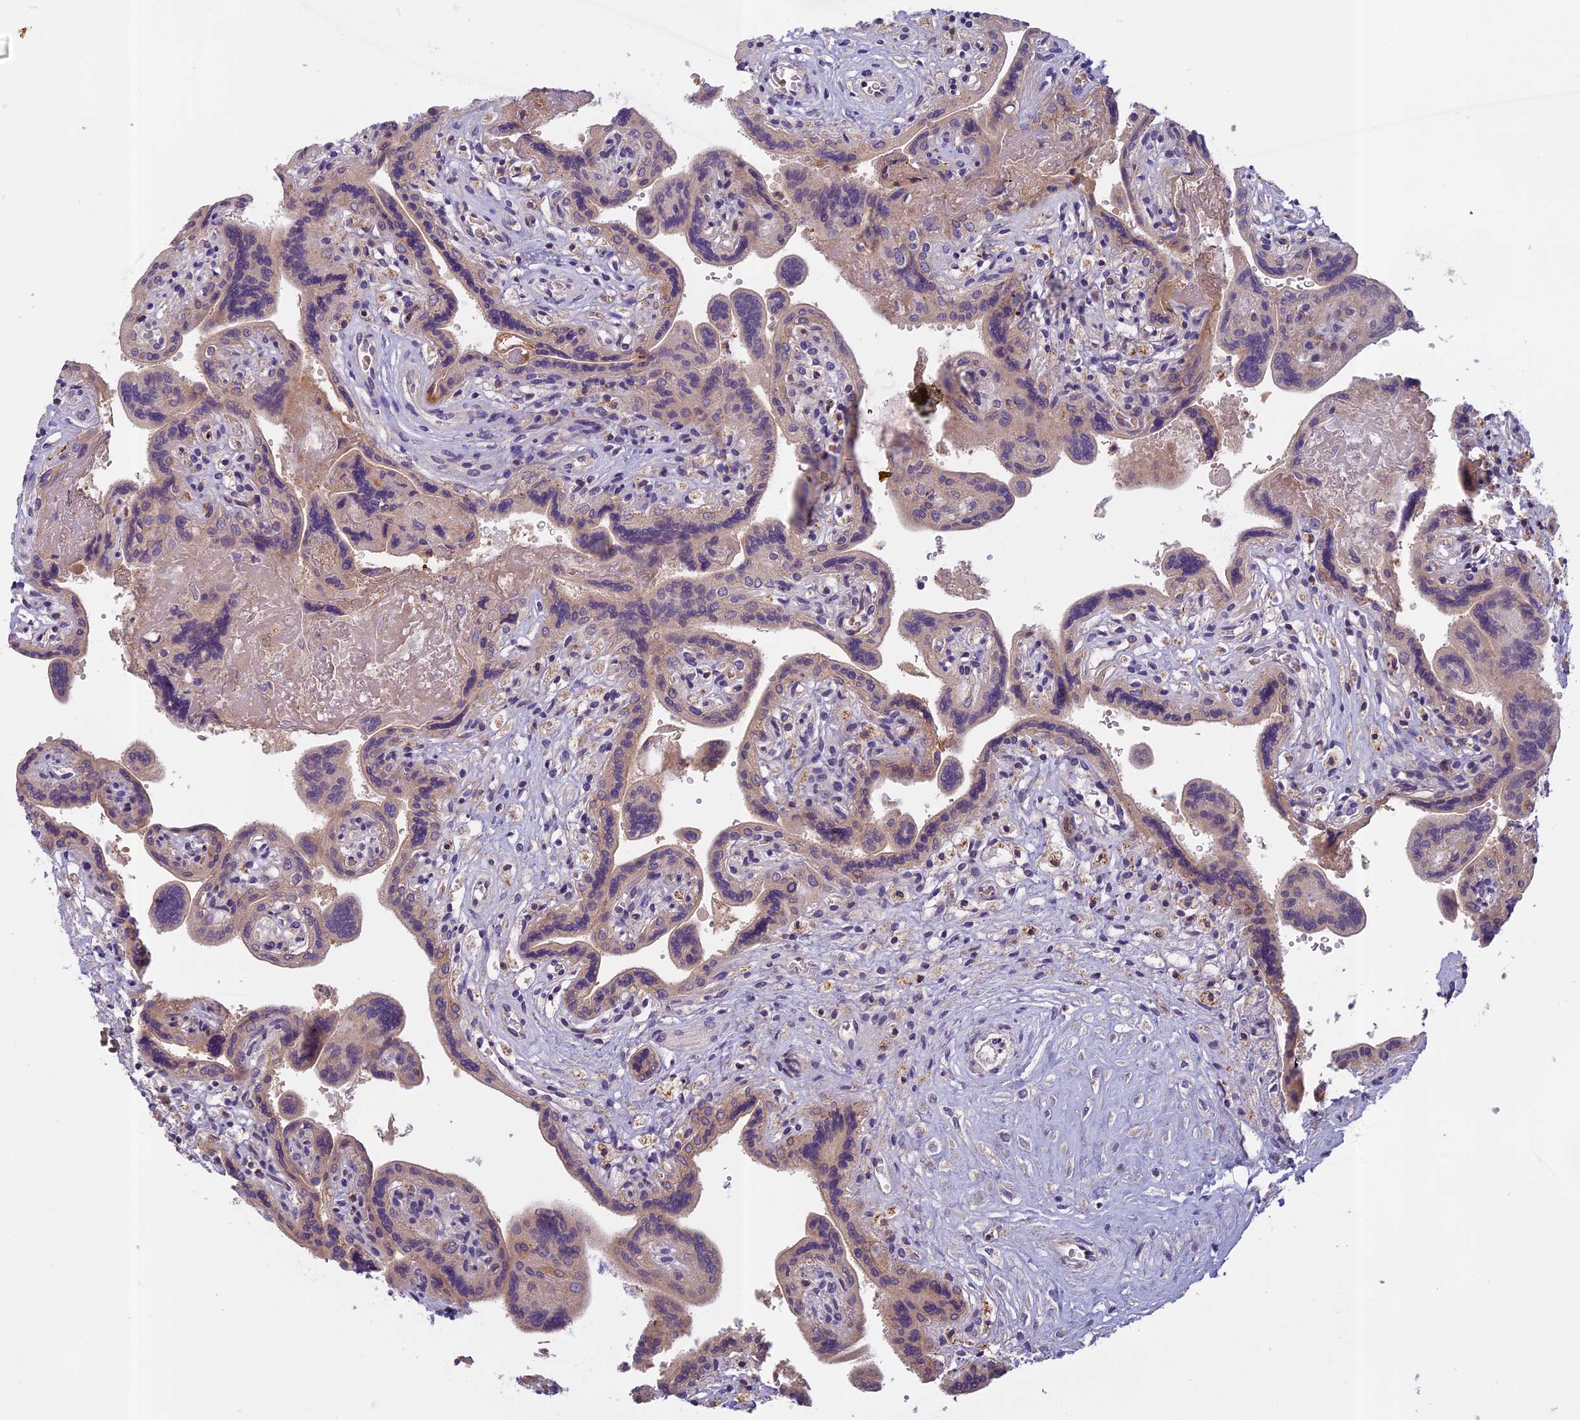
{"staining": {"intensity": "moderate", "quantity": "25%-75%", "location": "cytoplasmic/membranous"}, "tissue": "placenta", "cell_type": "Trophoblastic cells", "image_type": "normal", "snomed": [{"axis": "morphology", "description": "Normal tissue, NOS"}, {"axis": "topography", "description": "Placenta"}], "caption": "Immunohistochemical staining of normal placenta displays medium levels of moderate cytoplasmic/membranous positivity in approximately 25%-75% of trophoblastic cells.", "gene": "SEMA7A", "patient": {"sex": "female", "age": 37}}